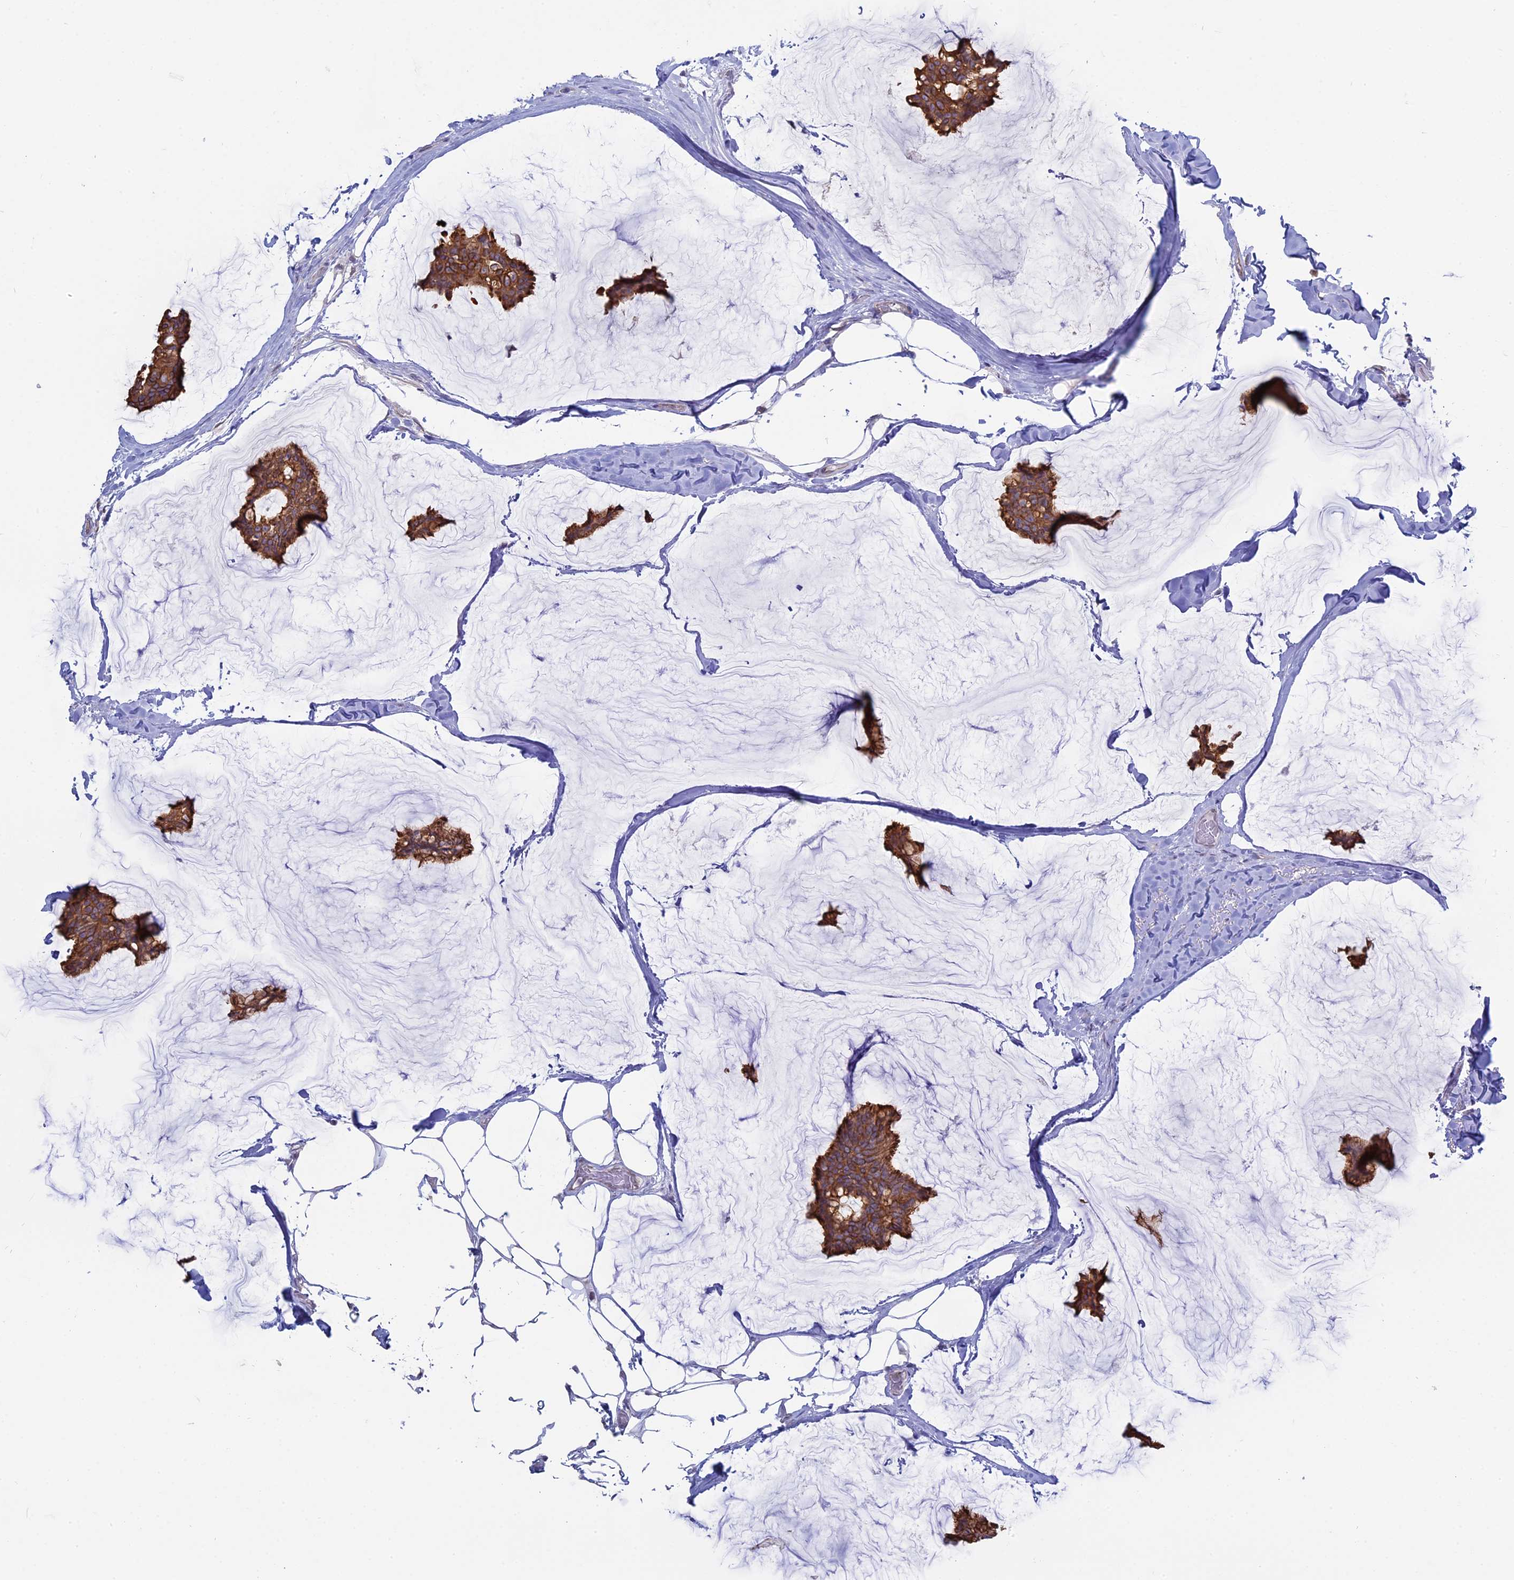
{"staining": {"intensity": "strong", "quantity": ">75%", "location": "cytoplasmic/membranous"}, "tissue": "breast cancer", "cell_type": "Tumor cells", "image_type": "cancer", "snomed": [{"axis": "morphology", "description": "Duct carcinoma"}, {"axis": "topography", "description": "Breast"}], "caption": "A high-resolution image shows IHC staining of breast cancer (invasive ductal carcinoma), which shows strong cytoplasmic/membranous positivity in about >75% of tumor cells.", "gene": "MYO5B", "patient": {"sex": "female", "age": 93}}